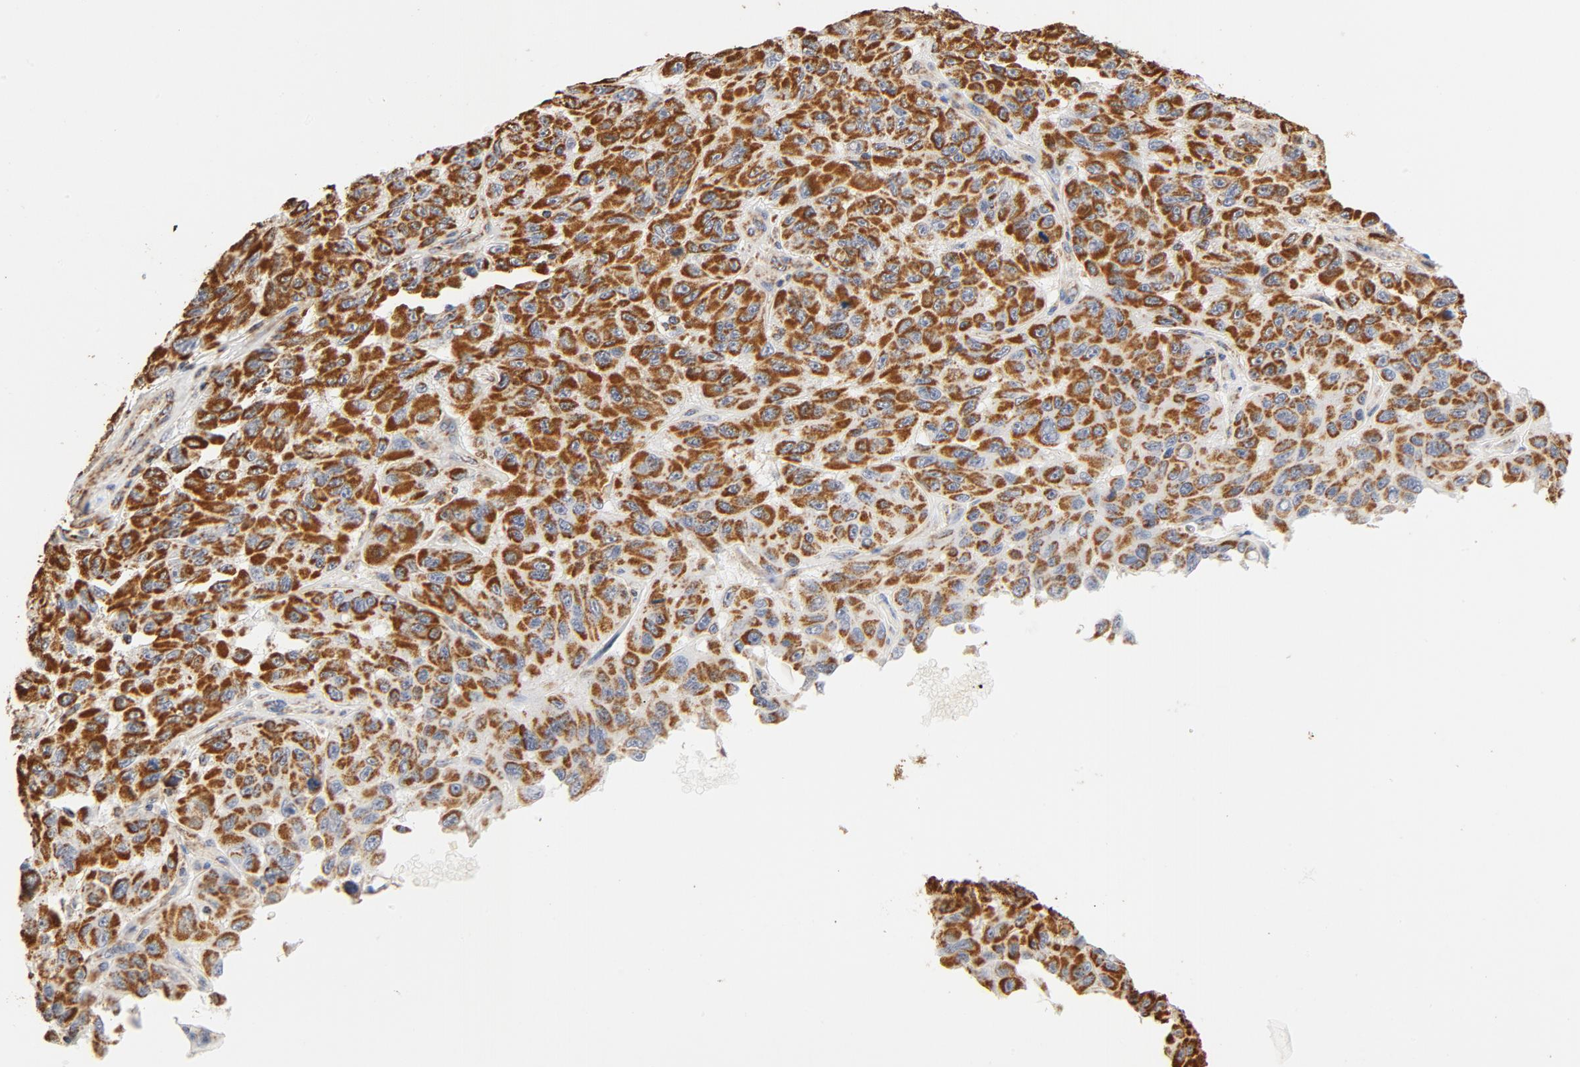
{"staining": {"intensity": "moderate", "quantity": ">75%", "location": "cytoplasmic/membranous"}, "tissue": "melanoma", "cell_type": "Tumor cells", "image_type": "cancer", "snomed": [{"axis": "morphology", "description": "Malignant melanoma, NOS"}, {"axis": "topography", "description": "Skin"}], "caption": "Protein expression analysis of malignant melanoma exhibits moderate cytoplasmic/membranous staining in approximately >75% of tumor cells.", "gene": "COX4I1", "patient": {"sex": "male", "age": 30}}